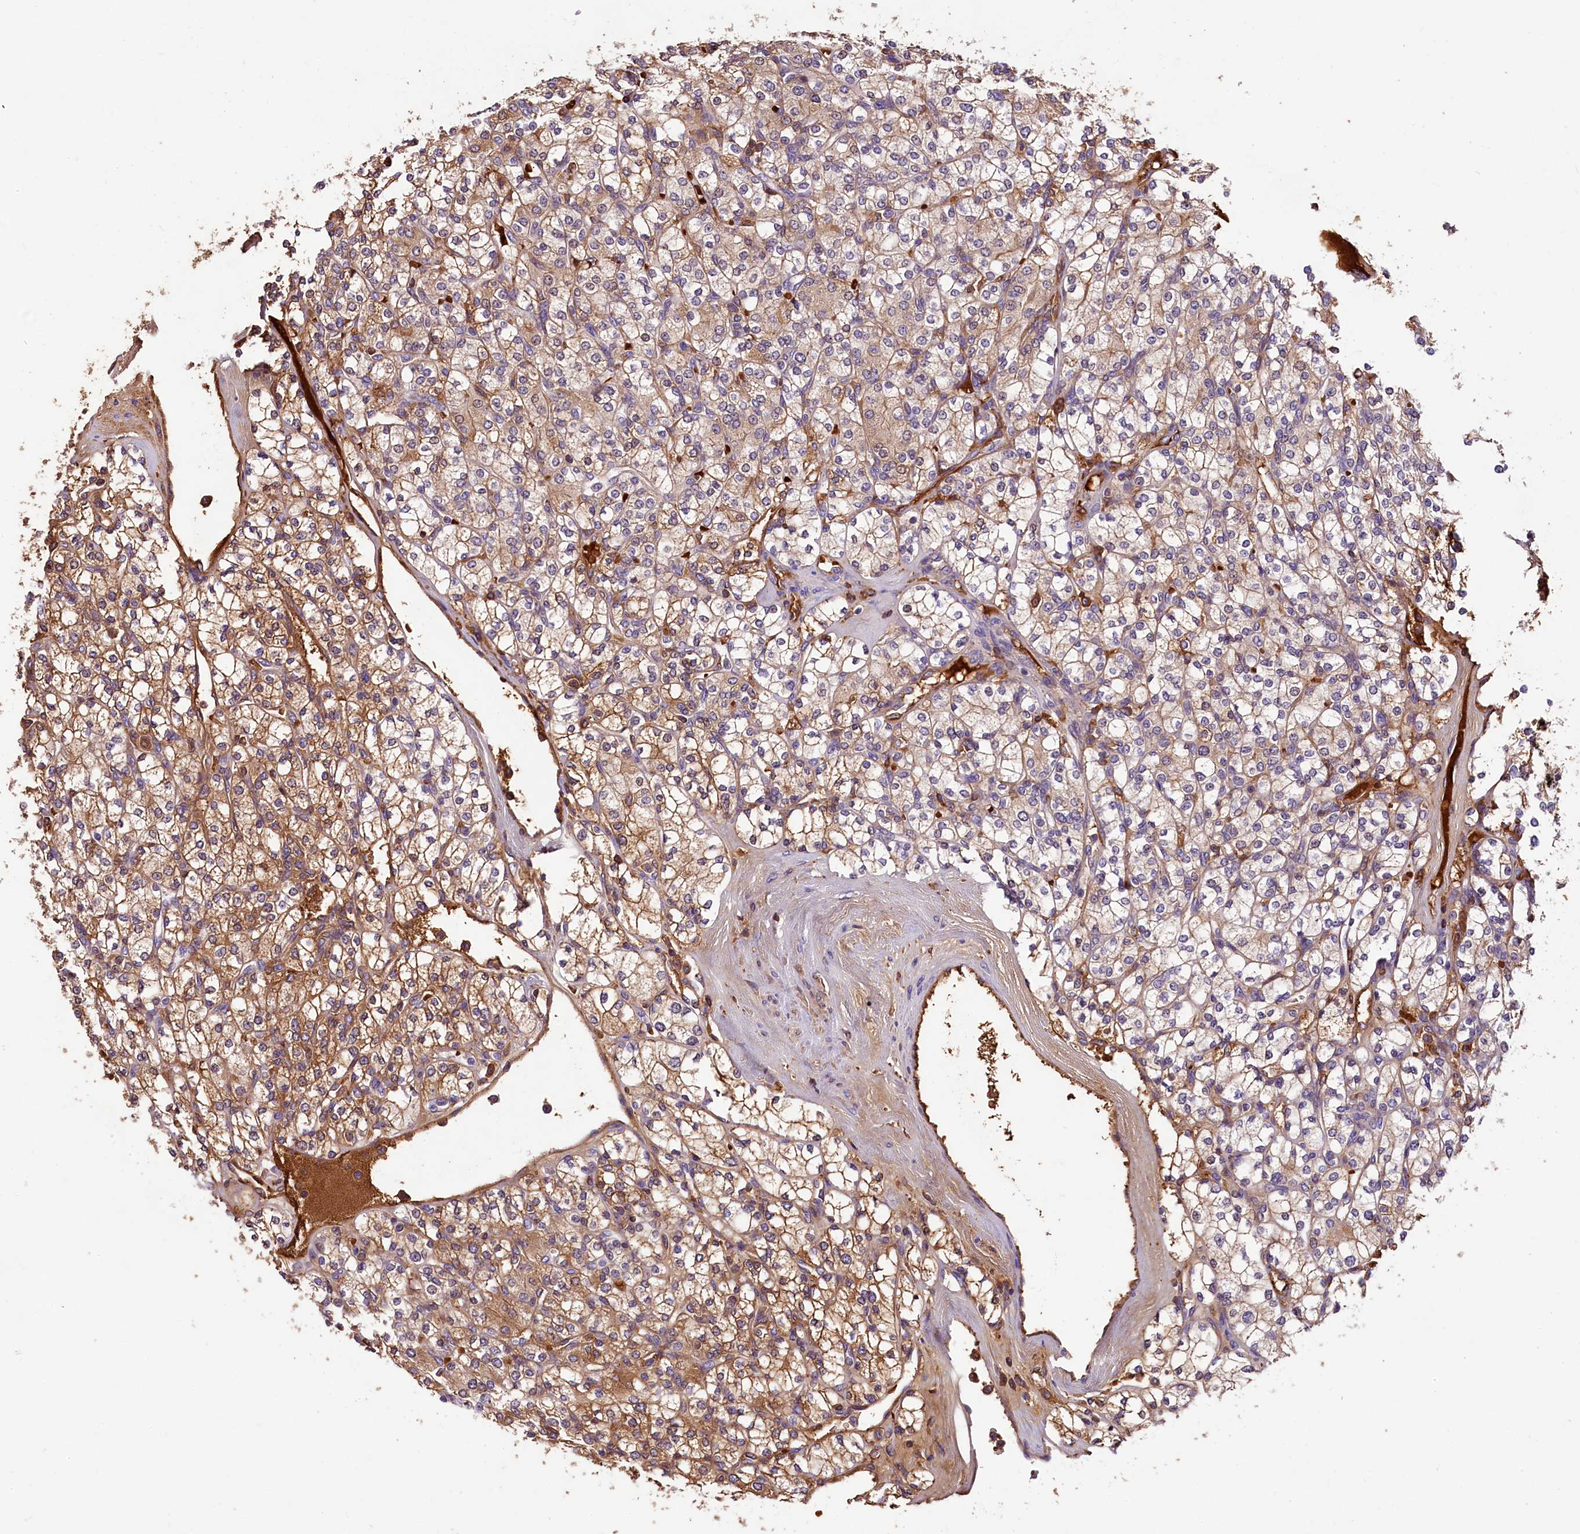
{"staining": {"intensity": "moderate", "quantity": "25%-75%", "location": "cytoplasmic/membranous"}, "tissue": "renal cancer", "cell_type": "Tumor cells", "image_type": "cancer", "snomed": [{"axis": "morphology", "description": "Adenocarcinoma, NOS"}, {"axis": "topography", "description": "Kidney"}], "caption": "Immunohistochemistry (IHC) image of renal cancer (adenocarcinoma) stained for a protein (brown), which shows medium levels of moderate cytoplasmic/membranous positivity in about 25%-75% of tumor cells.", "gene": "PHAF1", "patient": {"sex": "male", "age": 77}}